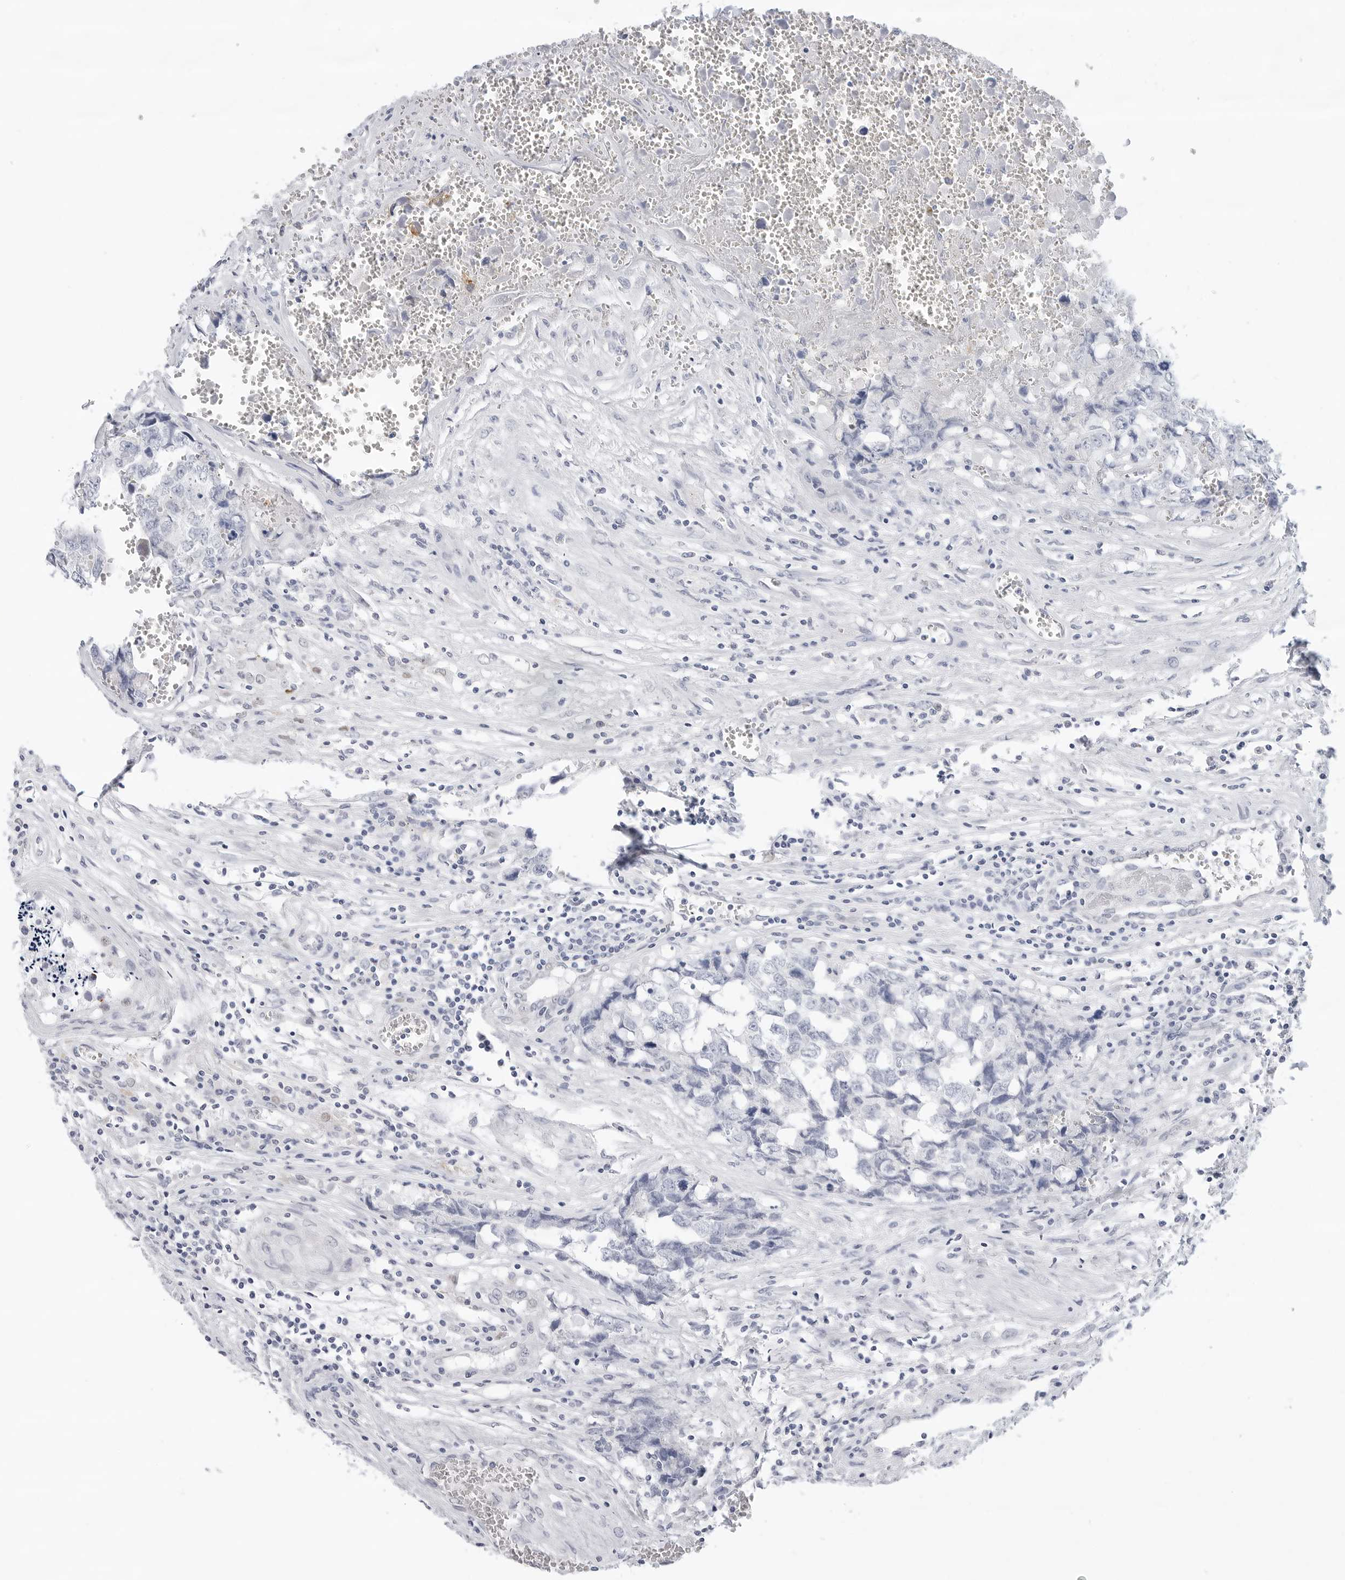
{"staining": {"intensity": "negative", "quantity": "none", "location": "none"}, "tissue": "testis cancer", "cell_type": "Tumor cells", "image_type": "cancer", "snomed": [{"axis": "morphology", "description": "Carcinoma, Embryonal, NOS"}, {"axis": "topography", "description": "Testis"}], "caption": "High magnification brightfield microscopy of testis embryonal carcinoma stained with DAB (3,3'-diaminobenzidine) (brown) and counterstained with hematoxylin (blue): tumor cells show no significant positivity. Brightfield microscopy of immunohistochemistry (IHC) stained with DAB (3,3'-diaminobenzidine) (brown) and hematoxylin (blue), captured at high magnification.", "gene": "SLC19A1", "patient": {"sex": "male", "age": 31}}